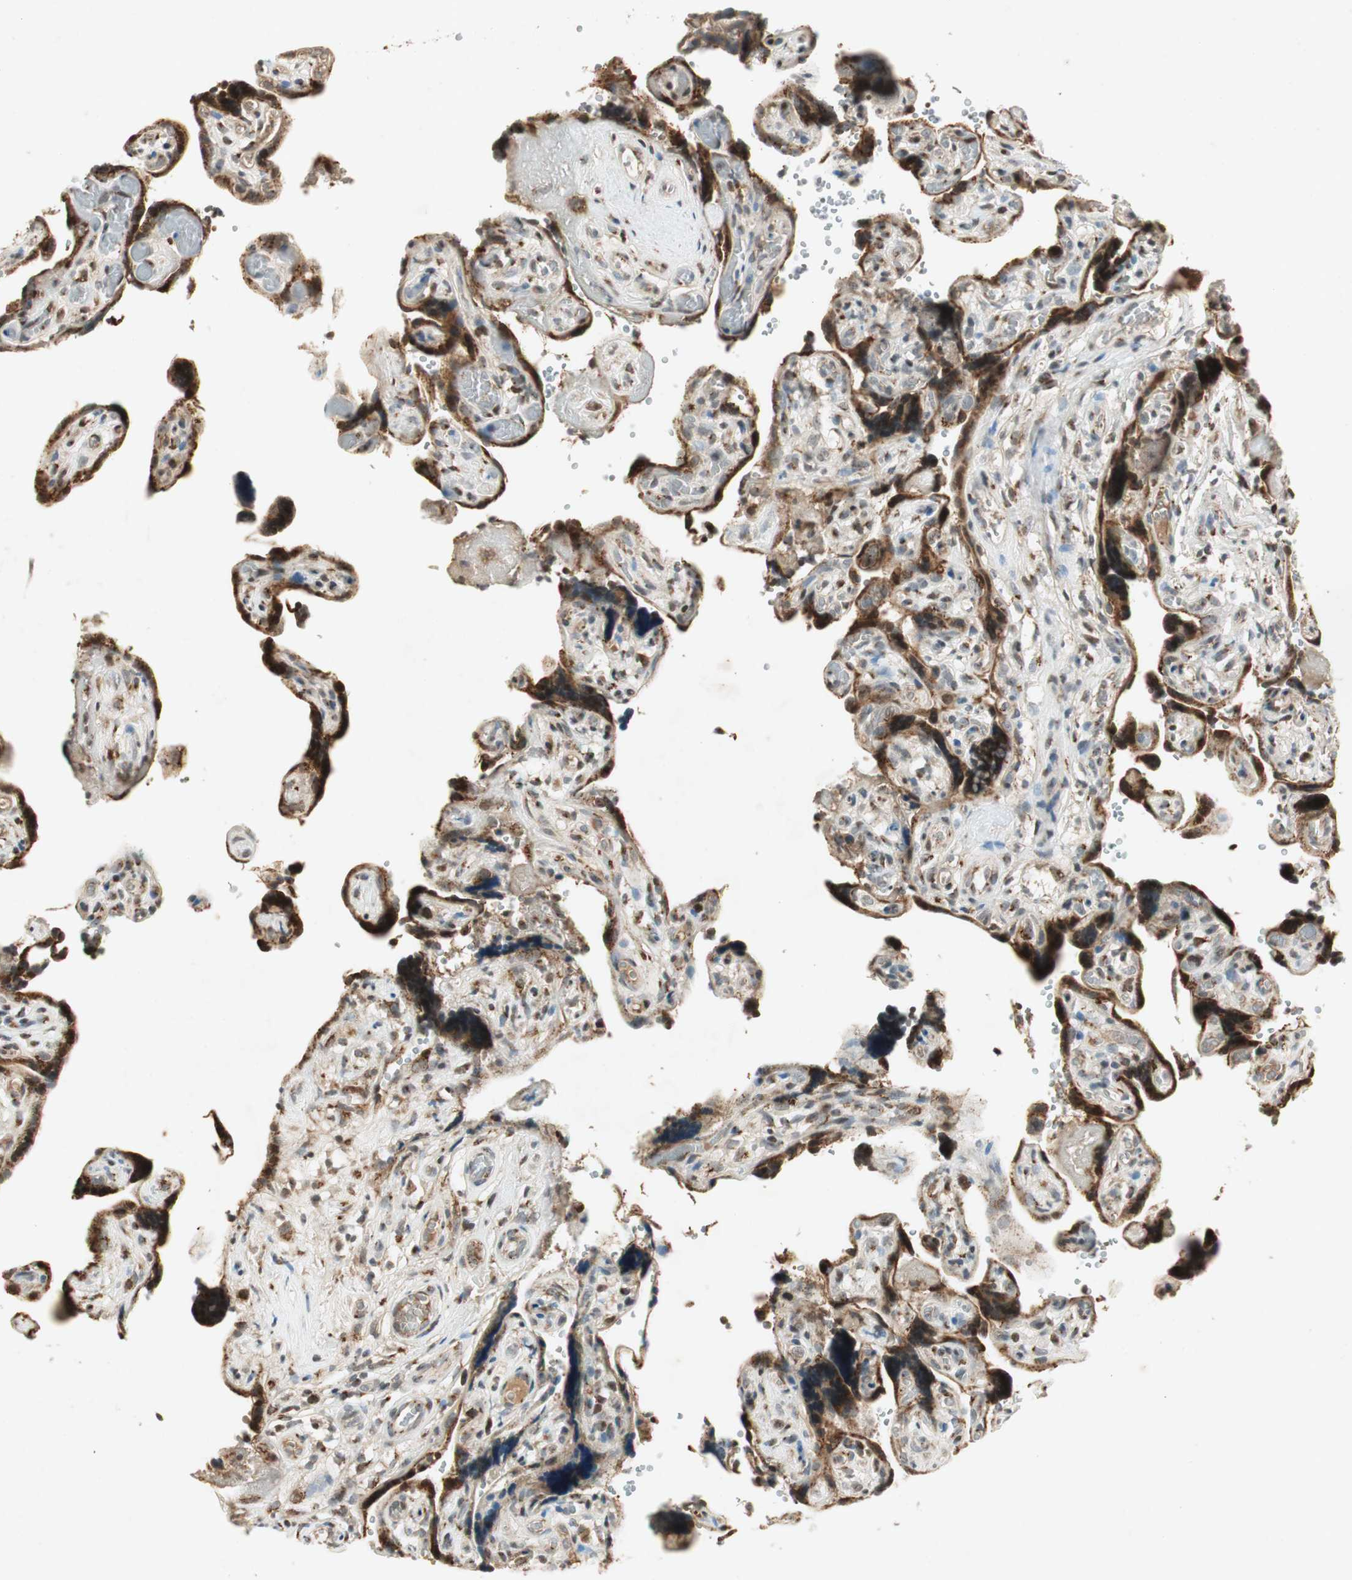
{"staining": {"intensity": "moderate", "quantity": ">75%", "location": "cytoplasmic/membranous"}, "tissue": "placenta", "cell_type": "Trophoblastic cells", "image_type": "normal", "snomed": [{"axis": "morphology", "description": "Normal tissue, NOS"}, {"axis": "topography", "description": "Placenta"}], "caption": "This photomicrograph reveals immunohistochemistry staining of normal human placenta, with medium moderate cytoplasmic/membranous positivity in approximately >75% of trophoblastic cells.", "gene": "NEO1", "patient": {"sex": "female", "age": 30}}